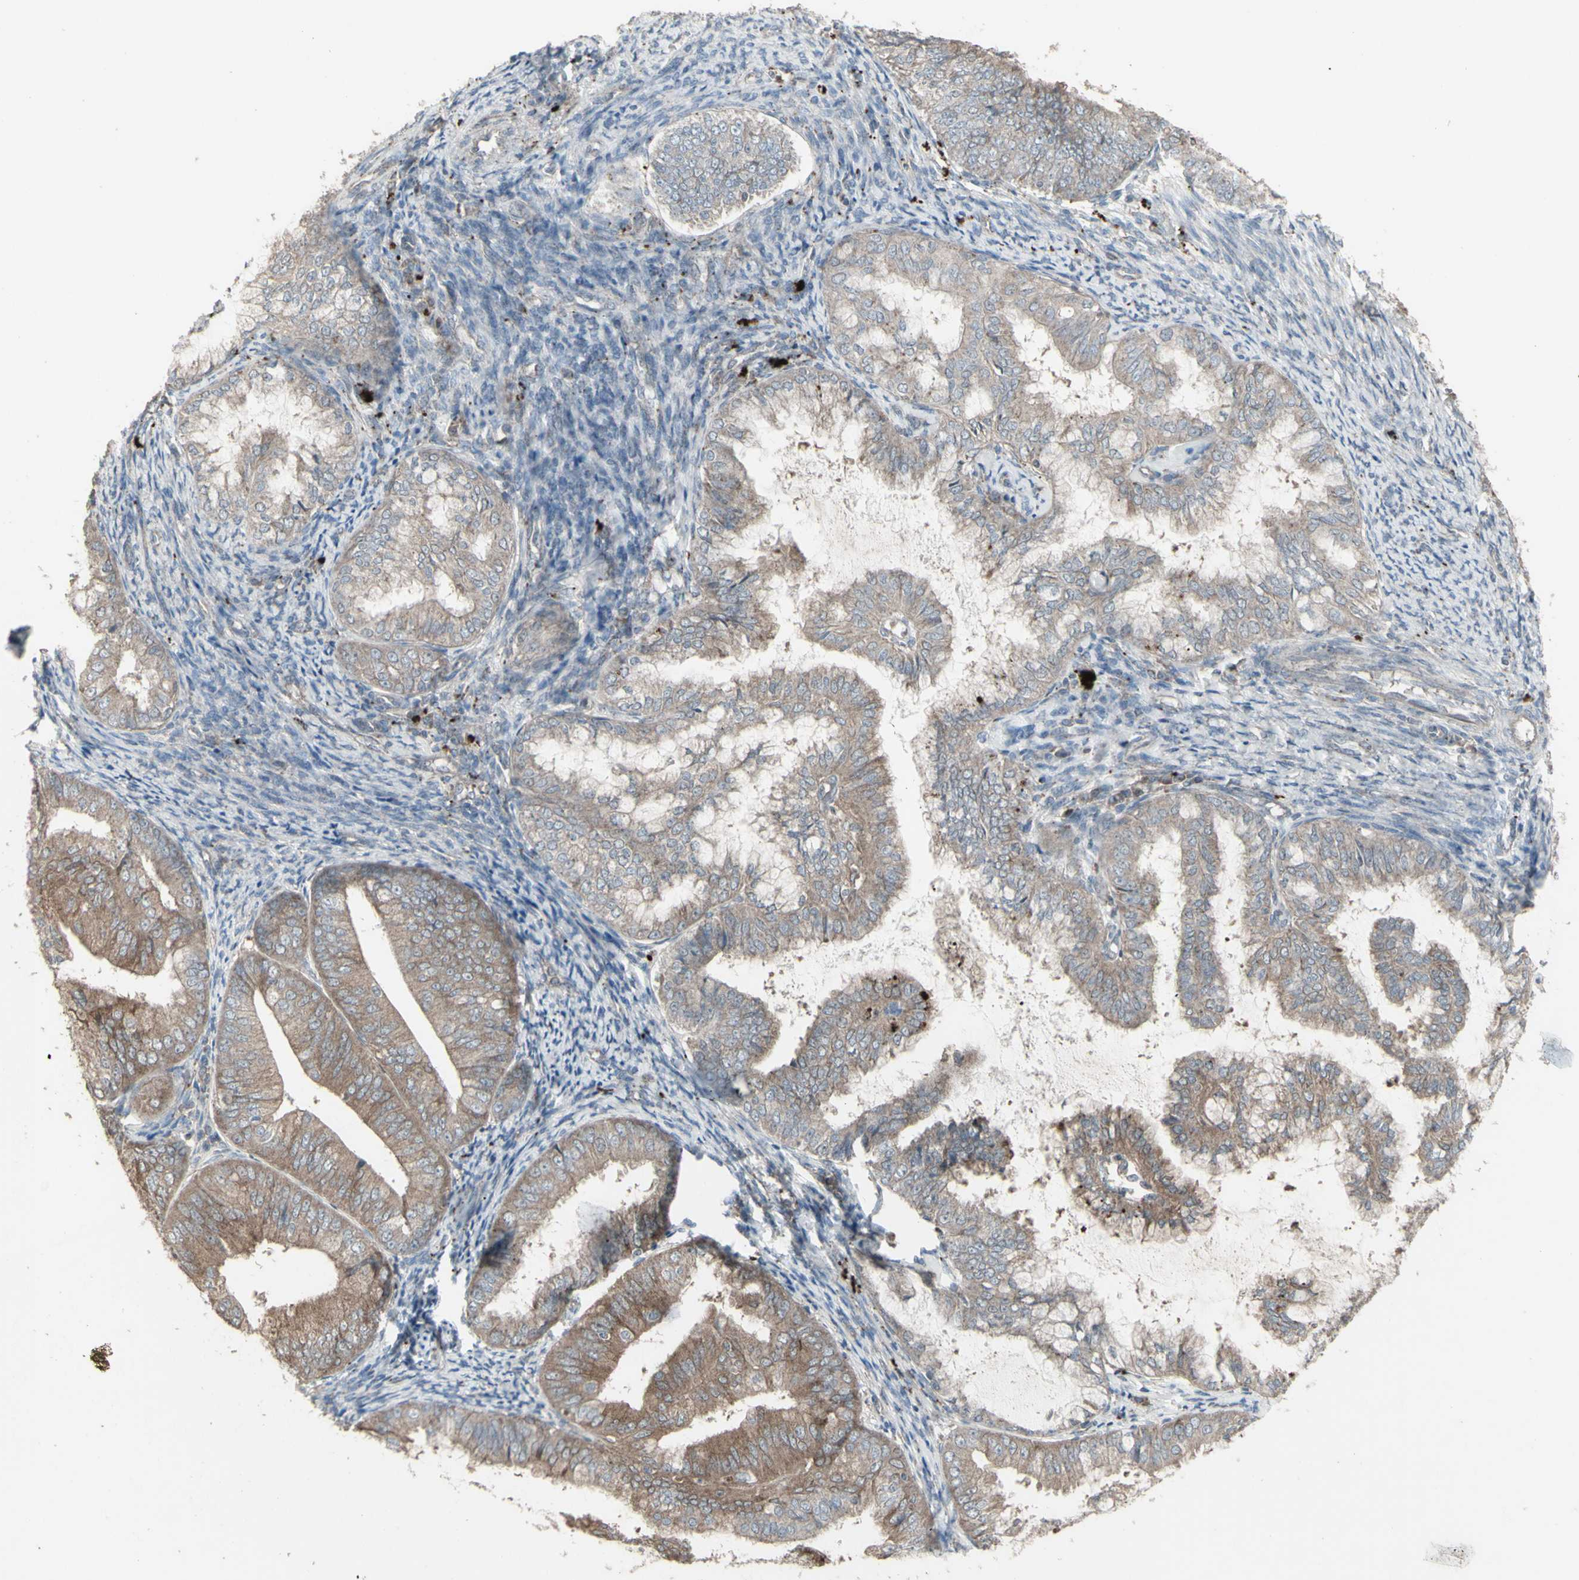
{"staining": {"intensity": "moderate", "quantity": ">75%", "location": "cytoplasmic/membranous"}, "tissue": "endometrial cancer", "cell_type": "Tumor cells", "image_type": "cancer", "snomed": [{"axis": "morphology", "description": "Adenocarcinoma, NOS"}, {"axis": "topography", "description": "Endometrium"}], "caption": "Adenocarcinoma (endometrial) stained for a protein shows moderate cytoplasmic/membranous positivity in tumor cells. The staining was performed using DAB (3,3'-diaminobenzidine), with brown indicating positive protein expression. Nuclei are stained blue with hematoxylin.", "gene": "RNASEL", "patient": {"sex": "female", "age": 63}}